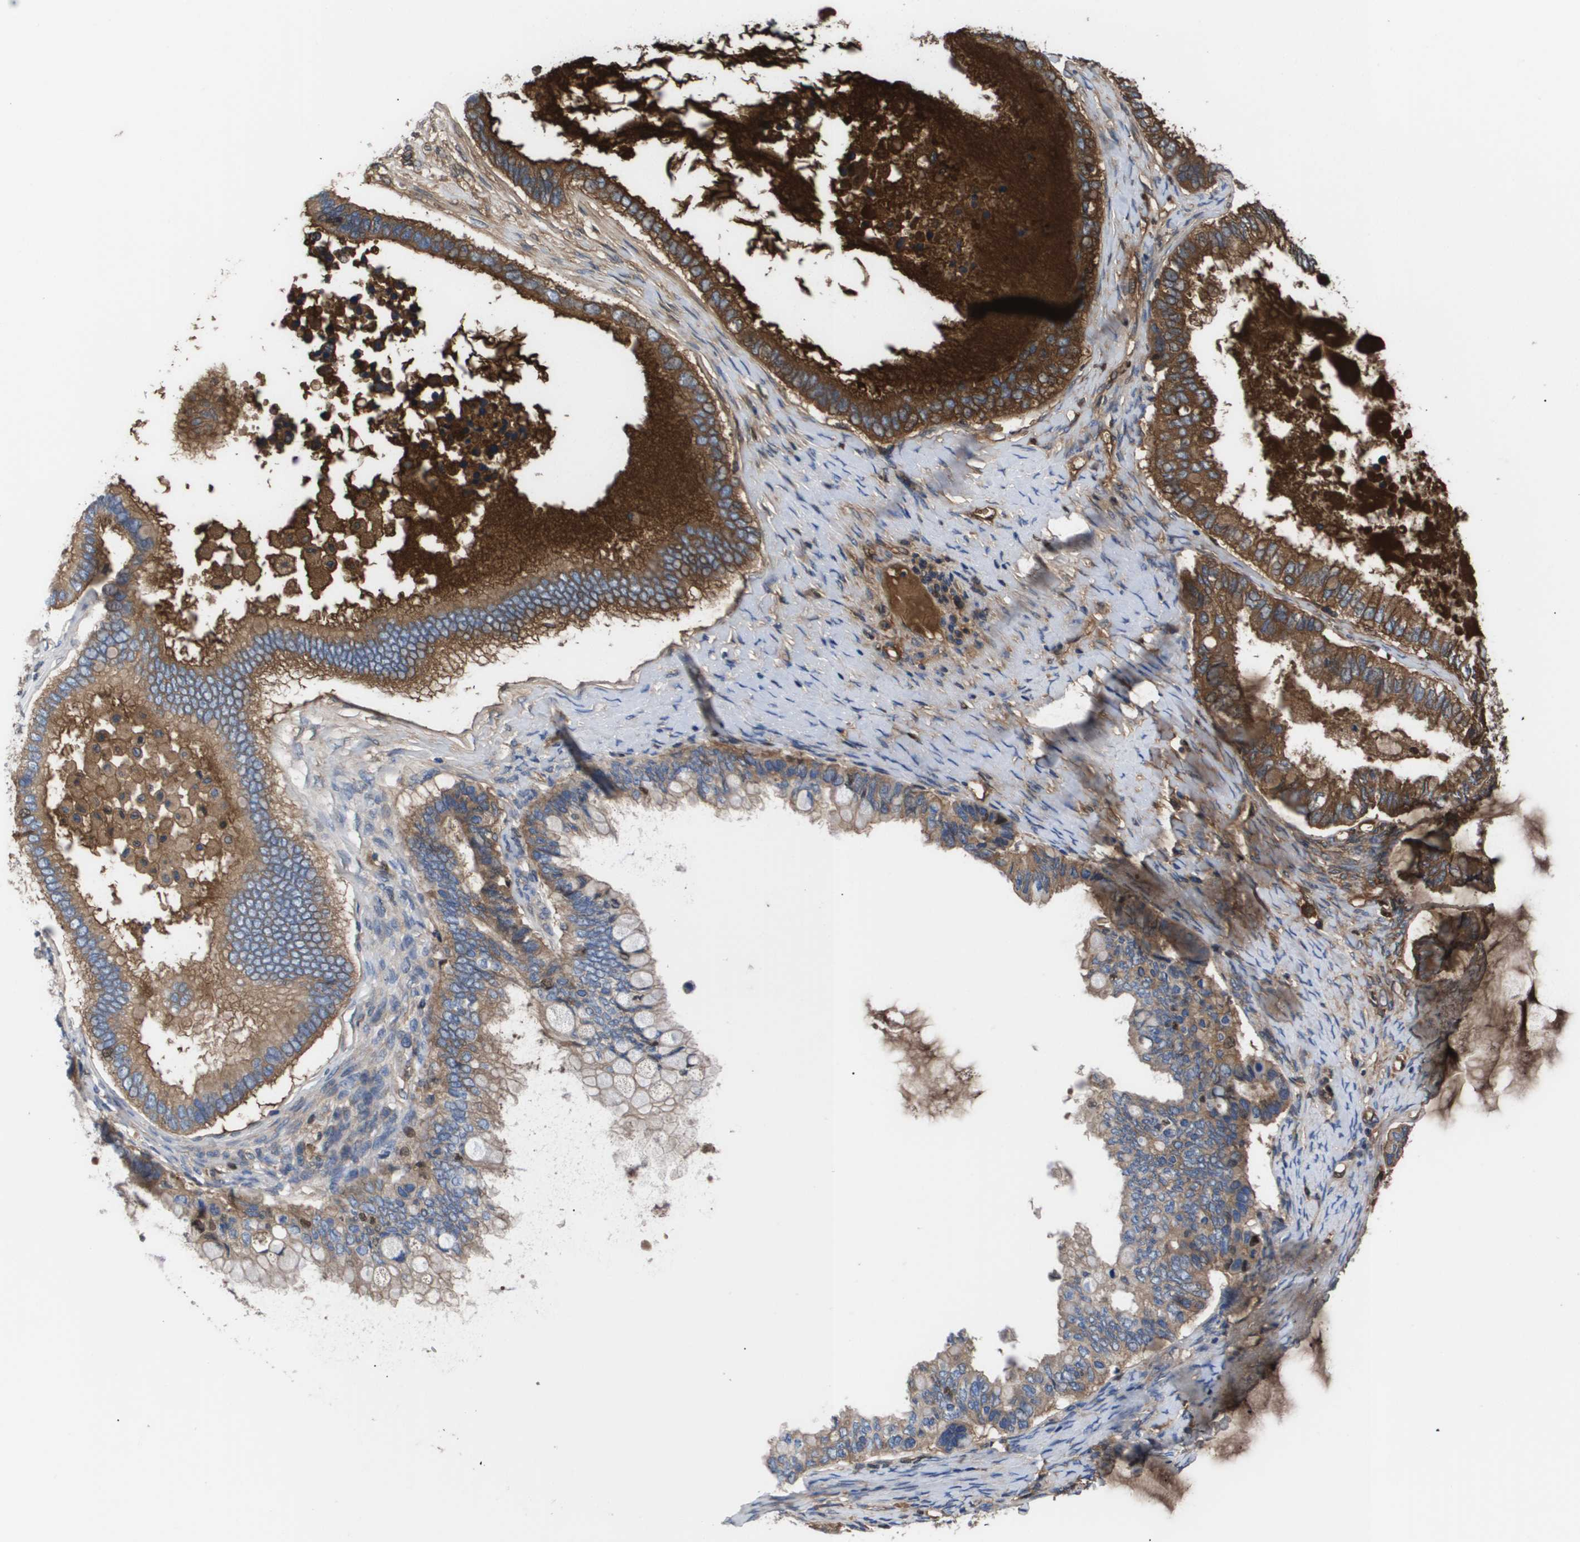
{"staining": {"intensity": "moderate", "quantity": ">75%", "location": "cytoplasmic/membranous"}, "tissue": "ovarian cancer", "cell_type": "Tumor cells", "image_type": "cancer", "snomed": [{"axis": "morphology", "description": "Cystadenocarcinoma, mucinous, NOS"}, {"axis": "topography", "description": "Ovary"}], "caption": "Ovarian mucinous cystadenocarcinoma stained with immunohistochemistry (IHC) displays moderate cytoplasmic/membranous expression in about >75% of tumor cells.", "gene": "SERPINA6", "patient": {"sex": "female", "age": 80}}